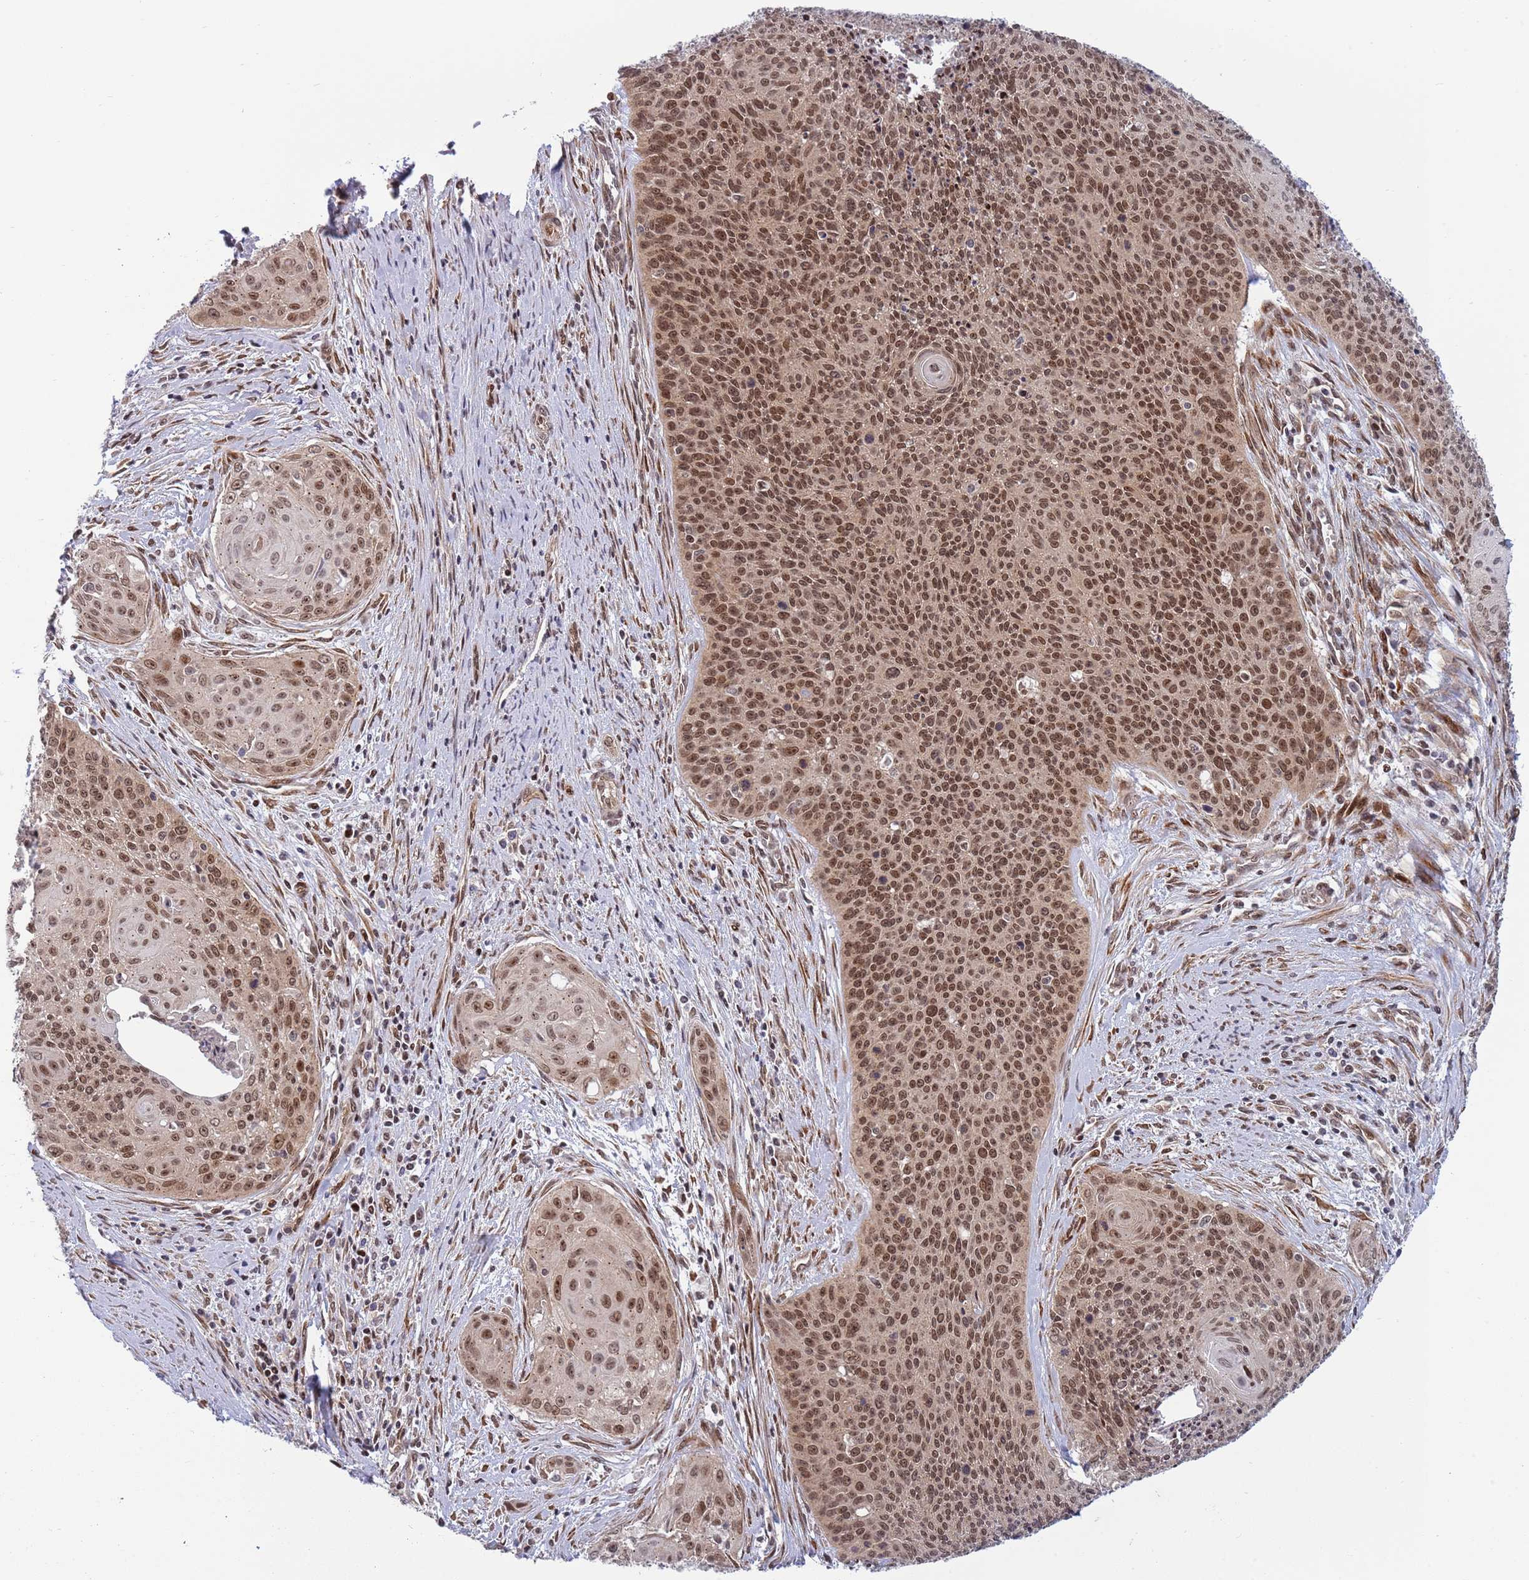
{"staining": {"intensity": "moderate", "quantity": ">75%", "location": "nuclear"}, "tissue": "cervical cancer", "cell_type": "Tumor cells", "image_type": "cancer", "snomed": [{"axis": "morphology", "description": "Squamous cell carcinoma, NOS"}, {"axis": "topography", "description": "Cervix"}], "caption": "A micrograph of squamous cell carcinoma (cervical) stained for a protein reveals moderate nuclear brown staining in tumor cells.", "gene": "TBX10", "patient": {"sex": "female", "age": 55}}